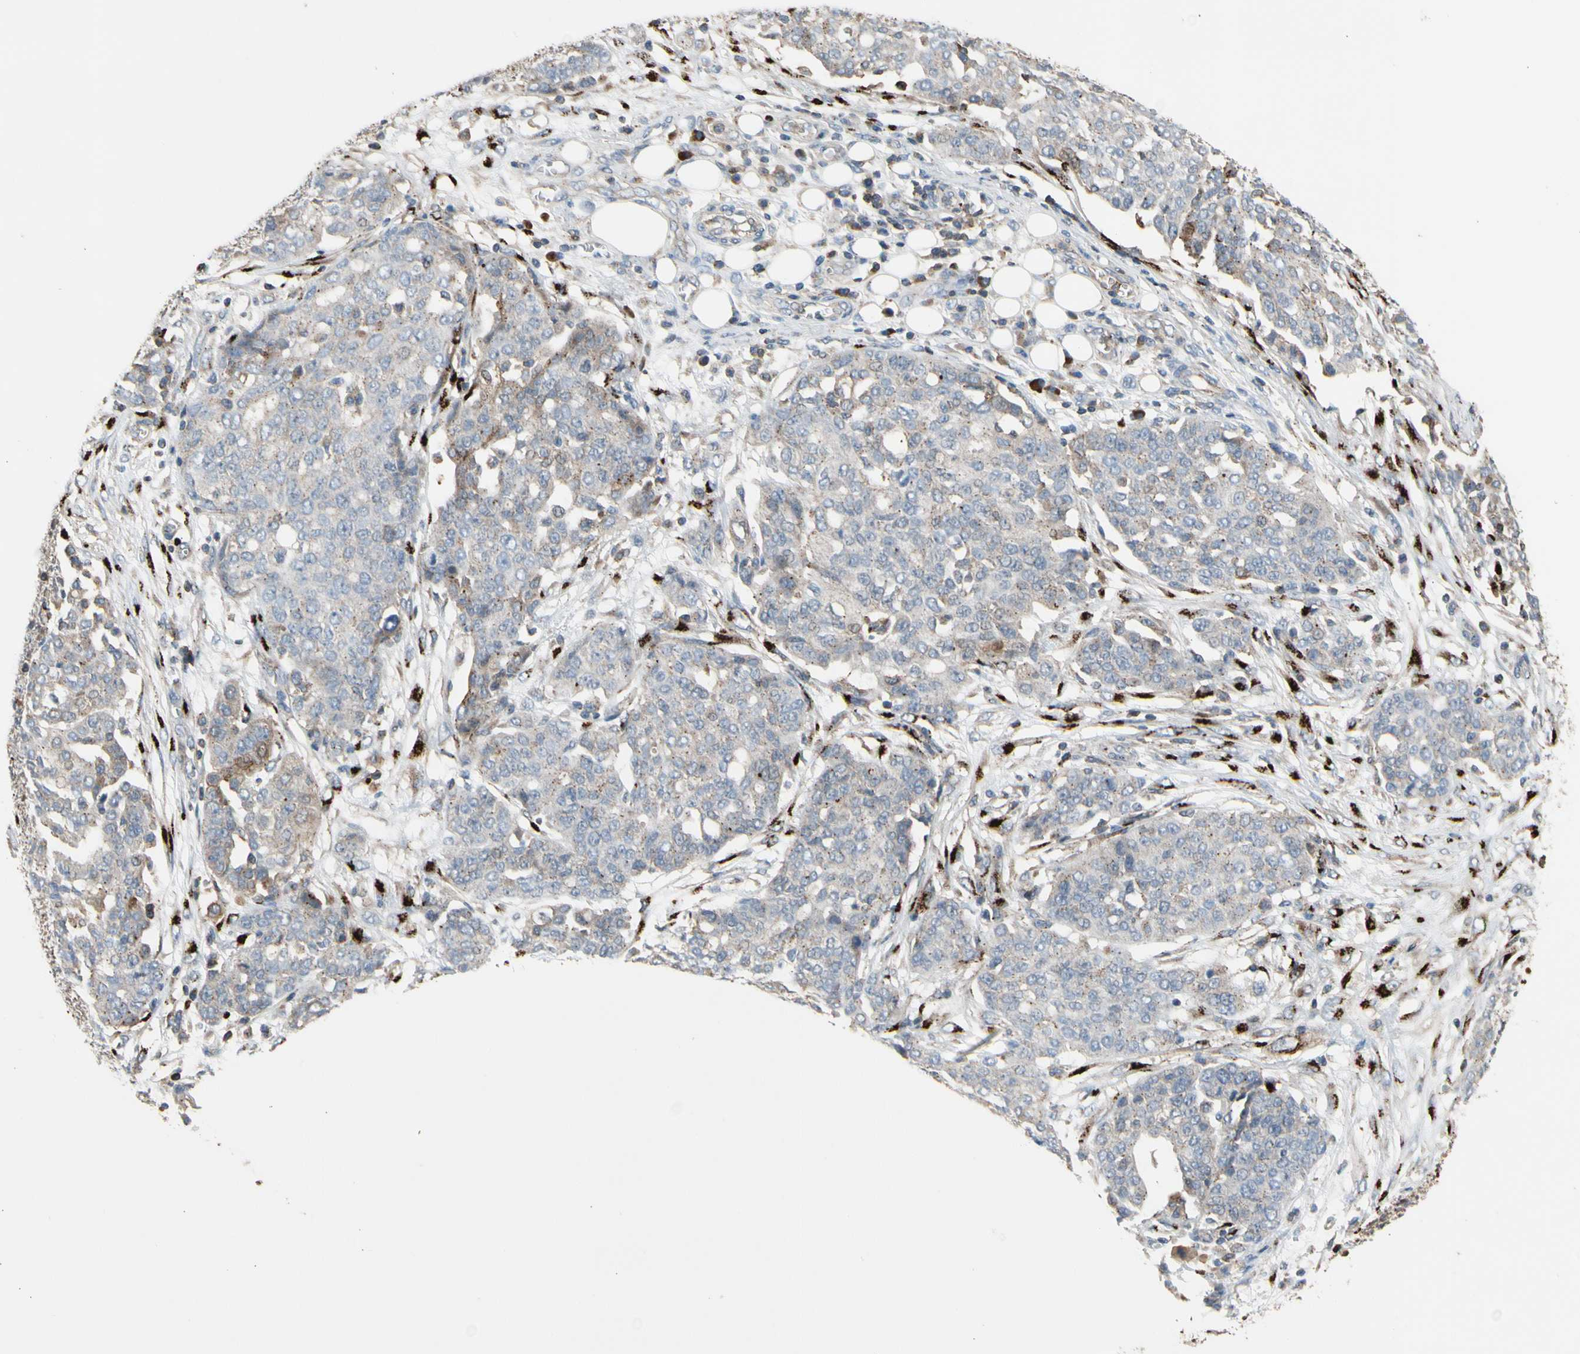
{"staining": {"intensity": "weak", "quantity": "<25%", "location": "cytoplasmic/membranous"}, "tissue": "ovarian cancer", "cell_type": "Tumor cells", "image_type": "cancer", "snomed": [{"axis": "morphology", "description": "Cystadenocarcinoma, serous, NOS"}, {"axis": "topography", "description": "Soft tissue"}, {"axis": "topography", "description": "Ovary"}], "caption": "Photomicrograph shows no significant protein expression in tumor cells of ovarian cancer (serous cystadenocarcinoma).", "gene": "GALNT5", "patient": {"sex": "female", "age": 57}}